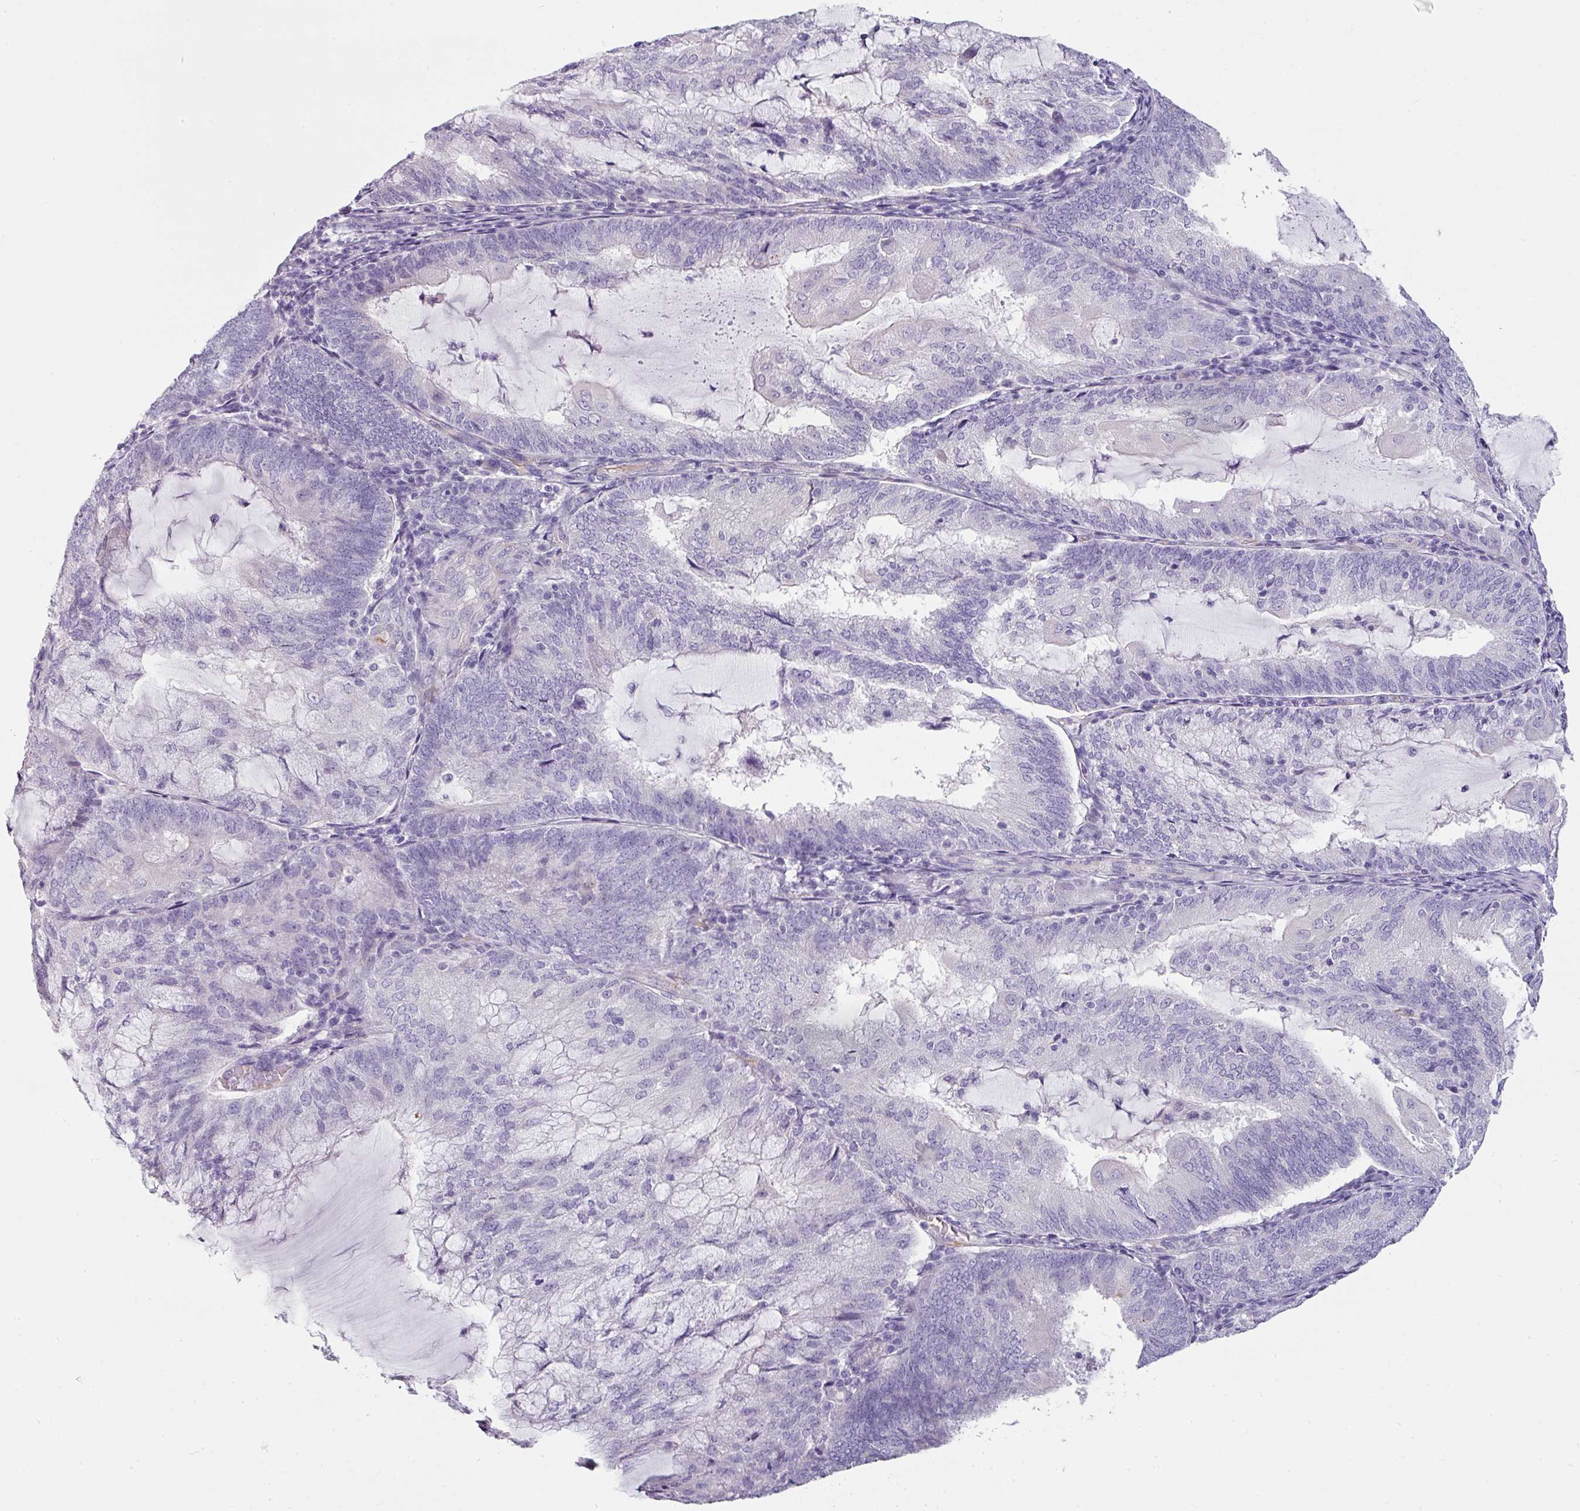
{"staining": {"intensity": "negative", "quantity": "none", "location": "none"}, "tissue": "endometrial cancer", "cell_type": "Tumor cells", "image_type": "cancer", "snomed": [{"axis": "morphology", "description": "Adenocarcinoma, NOS"}, {"axis": "topography", "description": "Endometrium"}], "caption": "A high-resolution micrograph shows immunohistochemistry (IHC) staining of adenocarcinoma (endometrial), which reveals no significant positivity in tumor cells.", "gene": "SLC17A7", "patient": {"sex": "female", "age": 81}}